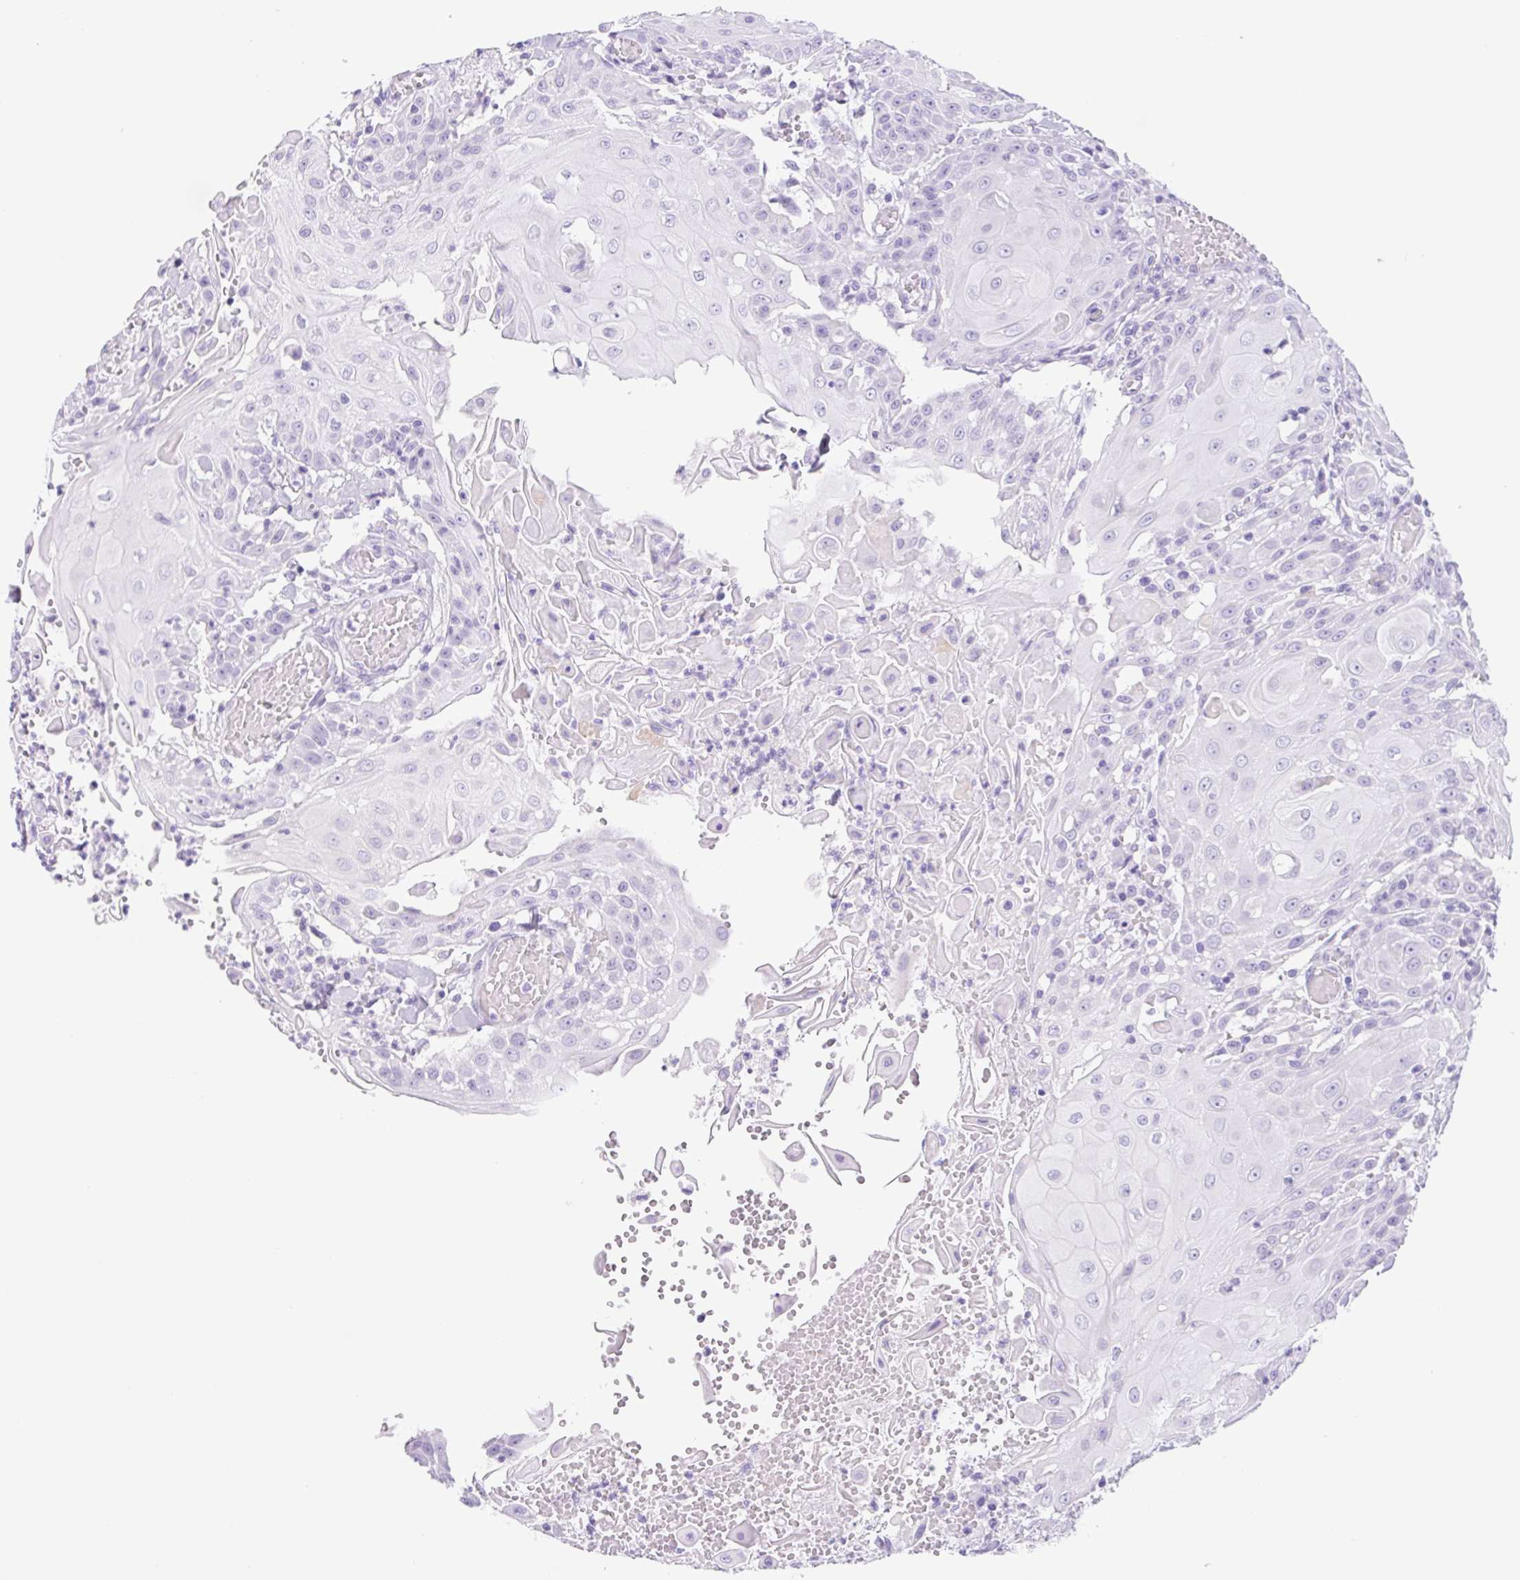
{"staining": {"intensity": "negative", "quantity": "none", "location": "none"}, "tissue": "head and neck cancer", "cell_type": "Tumor cells", "image_type": "cancer", "snomed": [{"axis": "morphology", "description": "Normal tissue, NOS"}, {"axis": "morphology", "description": "Squamous cell carcinoma, NOS"}, {"axis": "topography", "description": "Oral tissue"}, {"axis": "topography", "description": "Head-Neck"}], "caption": "A photomicrograph of head and neck cancer stained for a protein shows no brown staining in tumor cells. (Stains: DAB (3,3'-diaminobenzidine) IHC with hematoxylin counter stain, Microscopy: brightfield microscopy at high magnification).", "gene": "CYP21A2", "patient": {"sex": "female", "age": 55}}